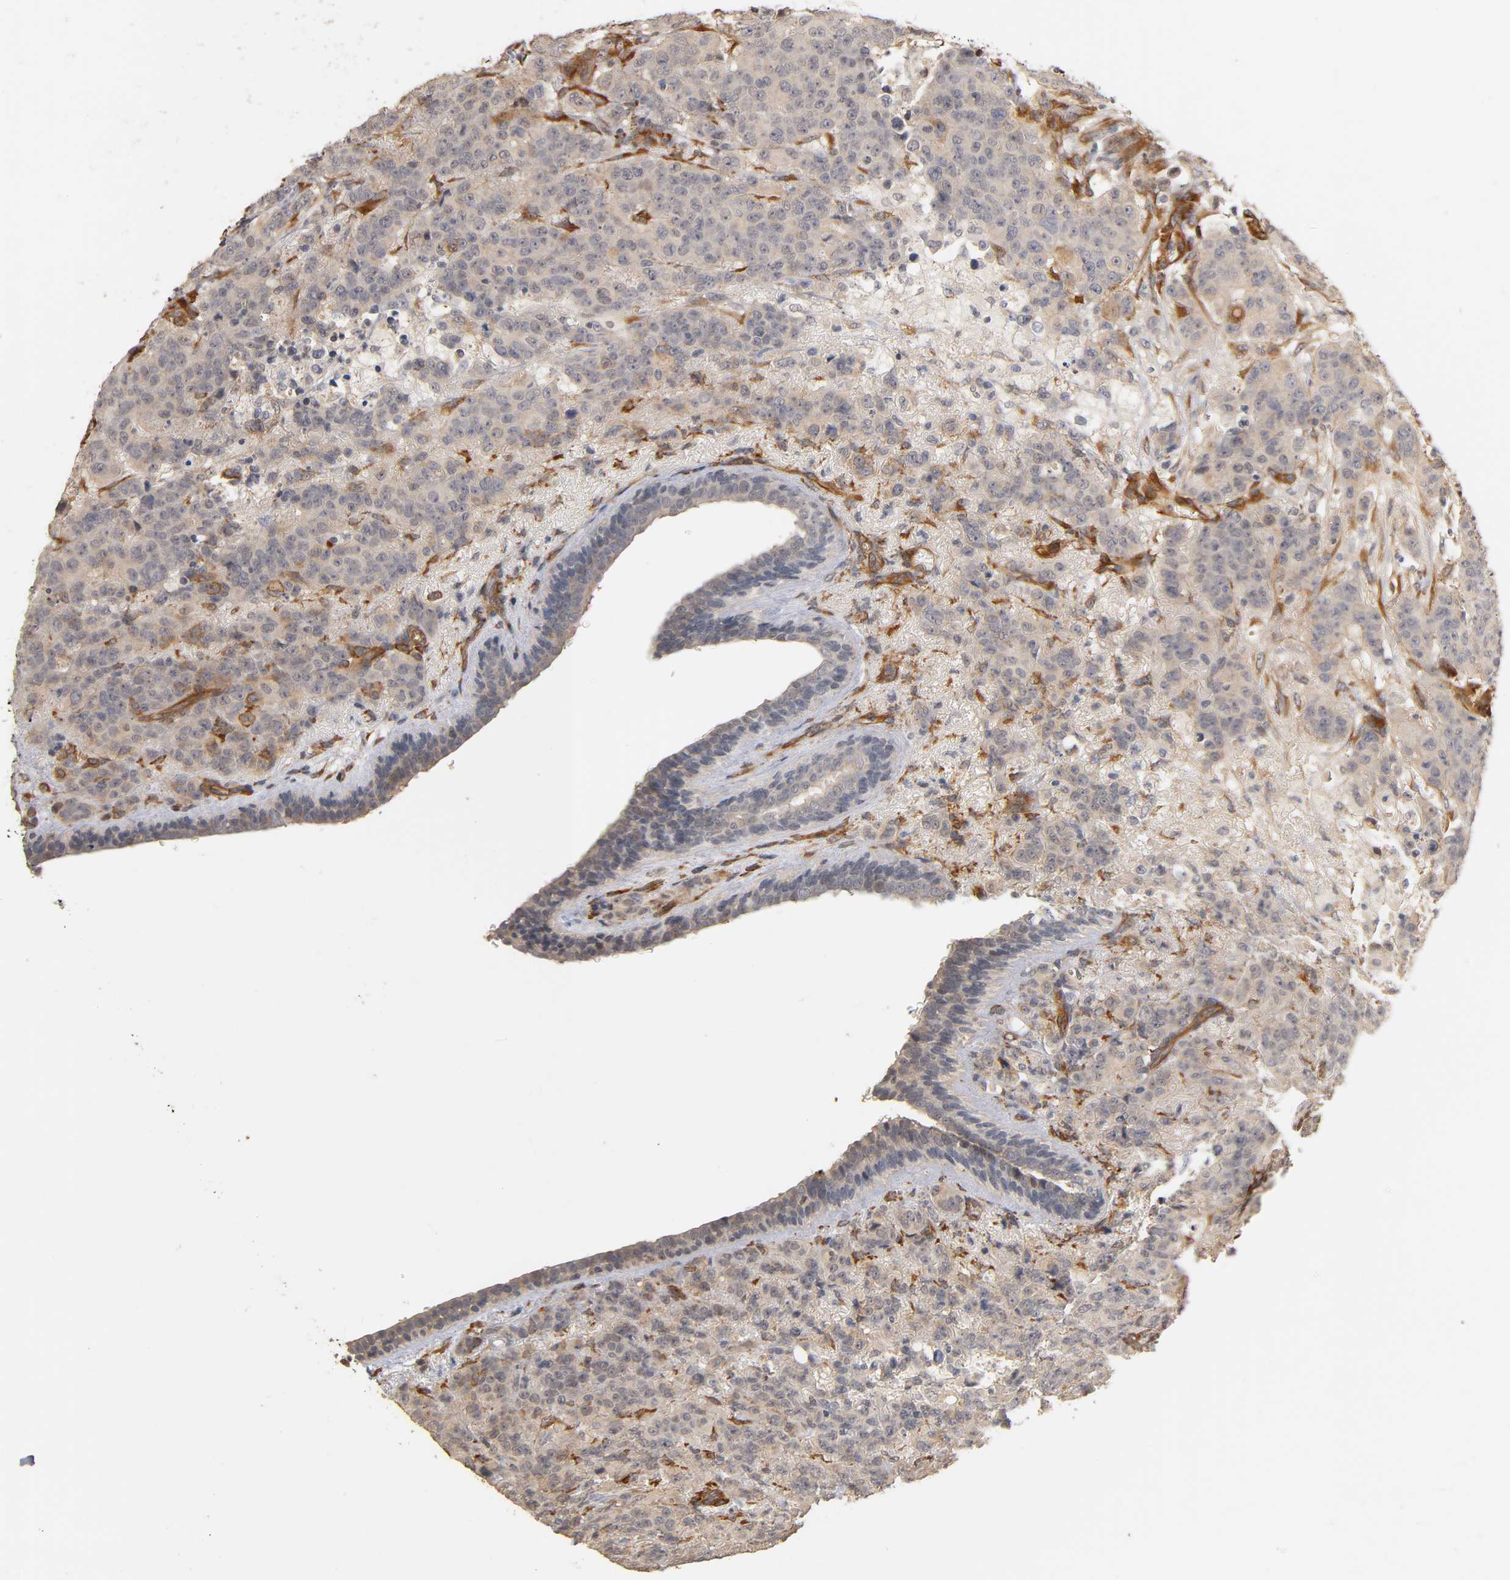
{"staining": {"intensity": "weak", "quantity": ">75%", "location": "cytoplasmic/membranous"}, "tissue": "breast cancer", "cell_type": "Tumor cells", "image_type": "cancer", "snomed": [{"axis": "morphology", "description": "Duct carcinoma"}, {"axis": "topography", "description": "Breast"}], "caption": "A histopathology image showing weak cytoplasmic/membranous staining in about >75% of tumor cells in infiltrating ductal carcinoma (breast), as visualized by brown immunohistochemical staining.", "gene": "LAMB1", "patient": {"sex": "female", "age": 40}}